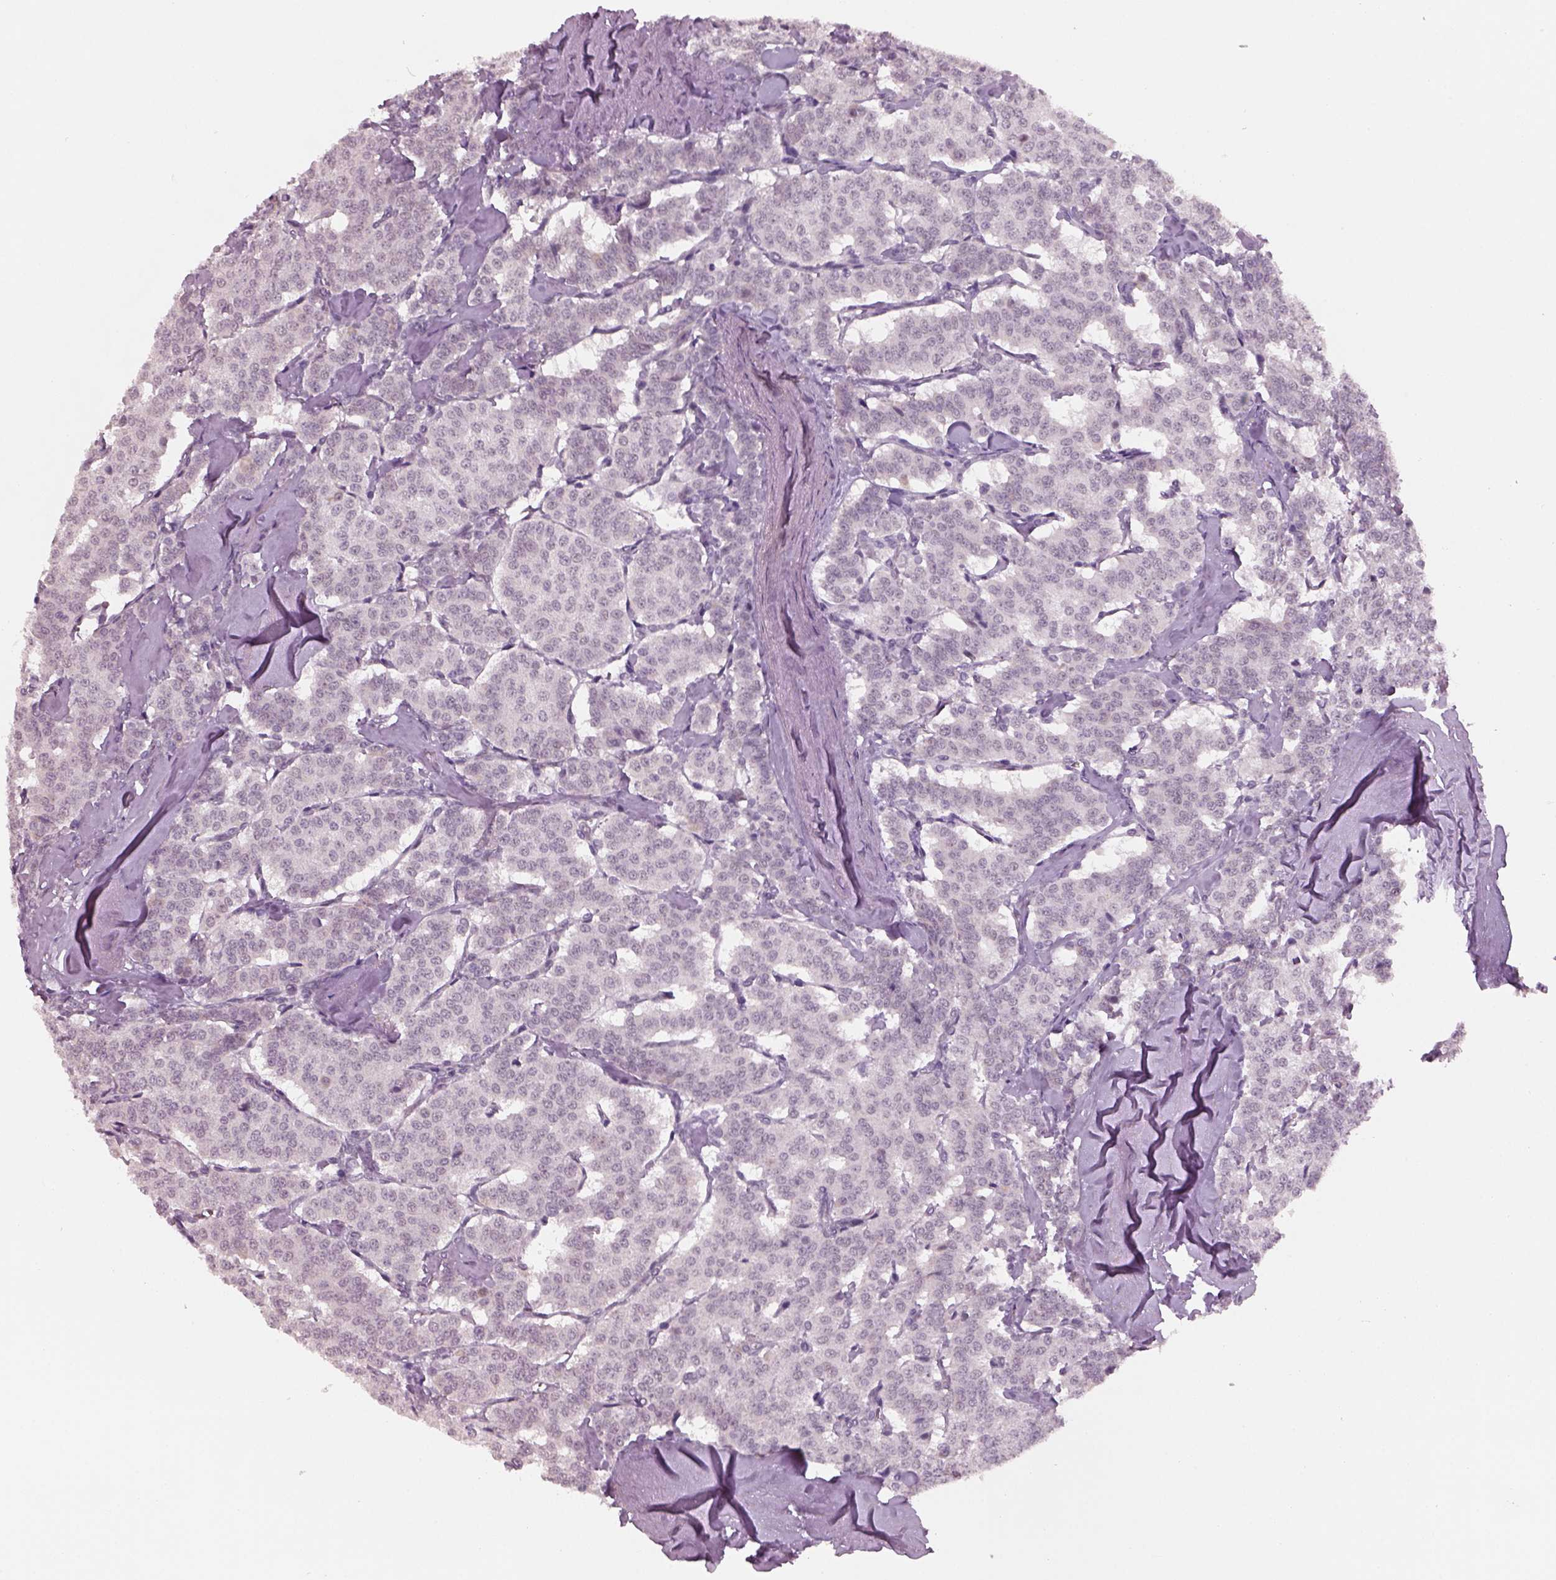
{"staining": {"intensity": "negative", "quantity": "none", "location": "none"}, "tissue": "carcinoid", "cell_type": "Tumor cells", "image_type": "cancer", "snomed": [{"axis": "morphology", "description": "Carcinoid, malignant, NOS"}, {"axis": "topography", "description": "Lung"}], "caption": "The IHC histopathology image has no significant expression in tumor cells of malignant carcinoid tissue.", "gene": "NAT8", "patient": {"sex": "female", "age": 46}}